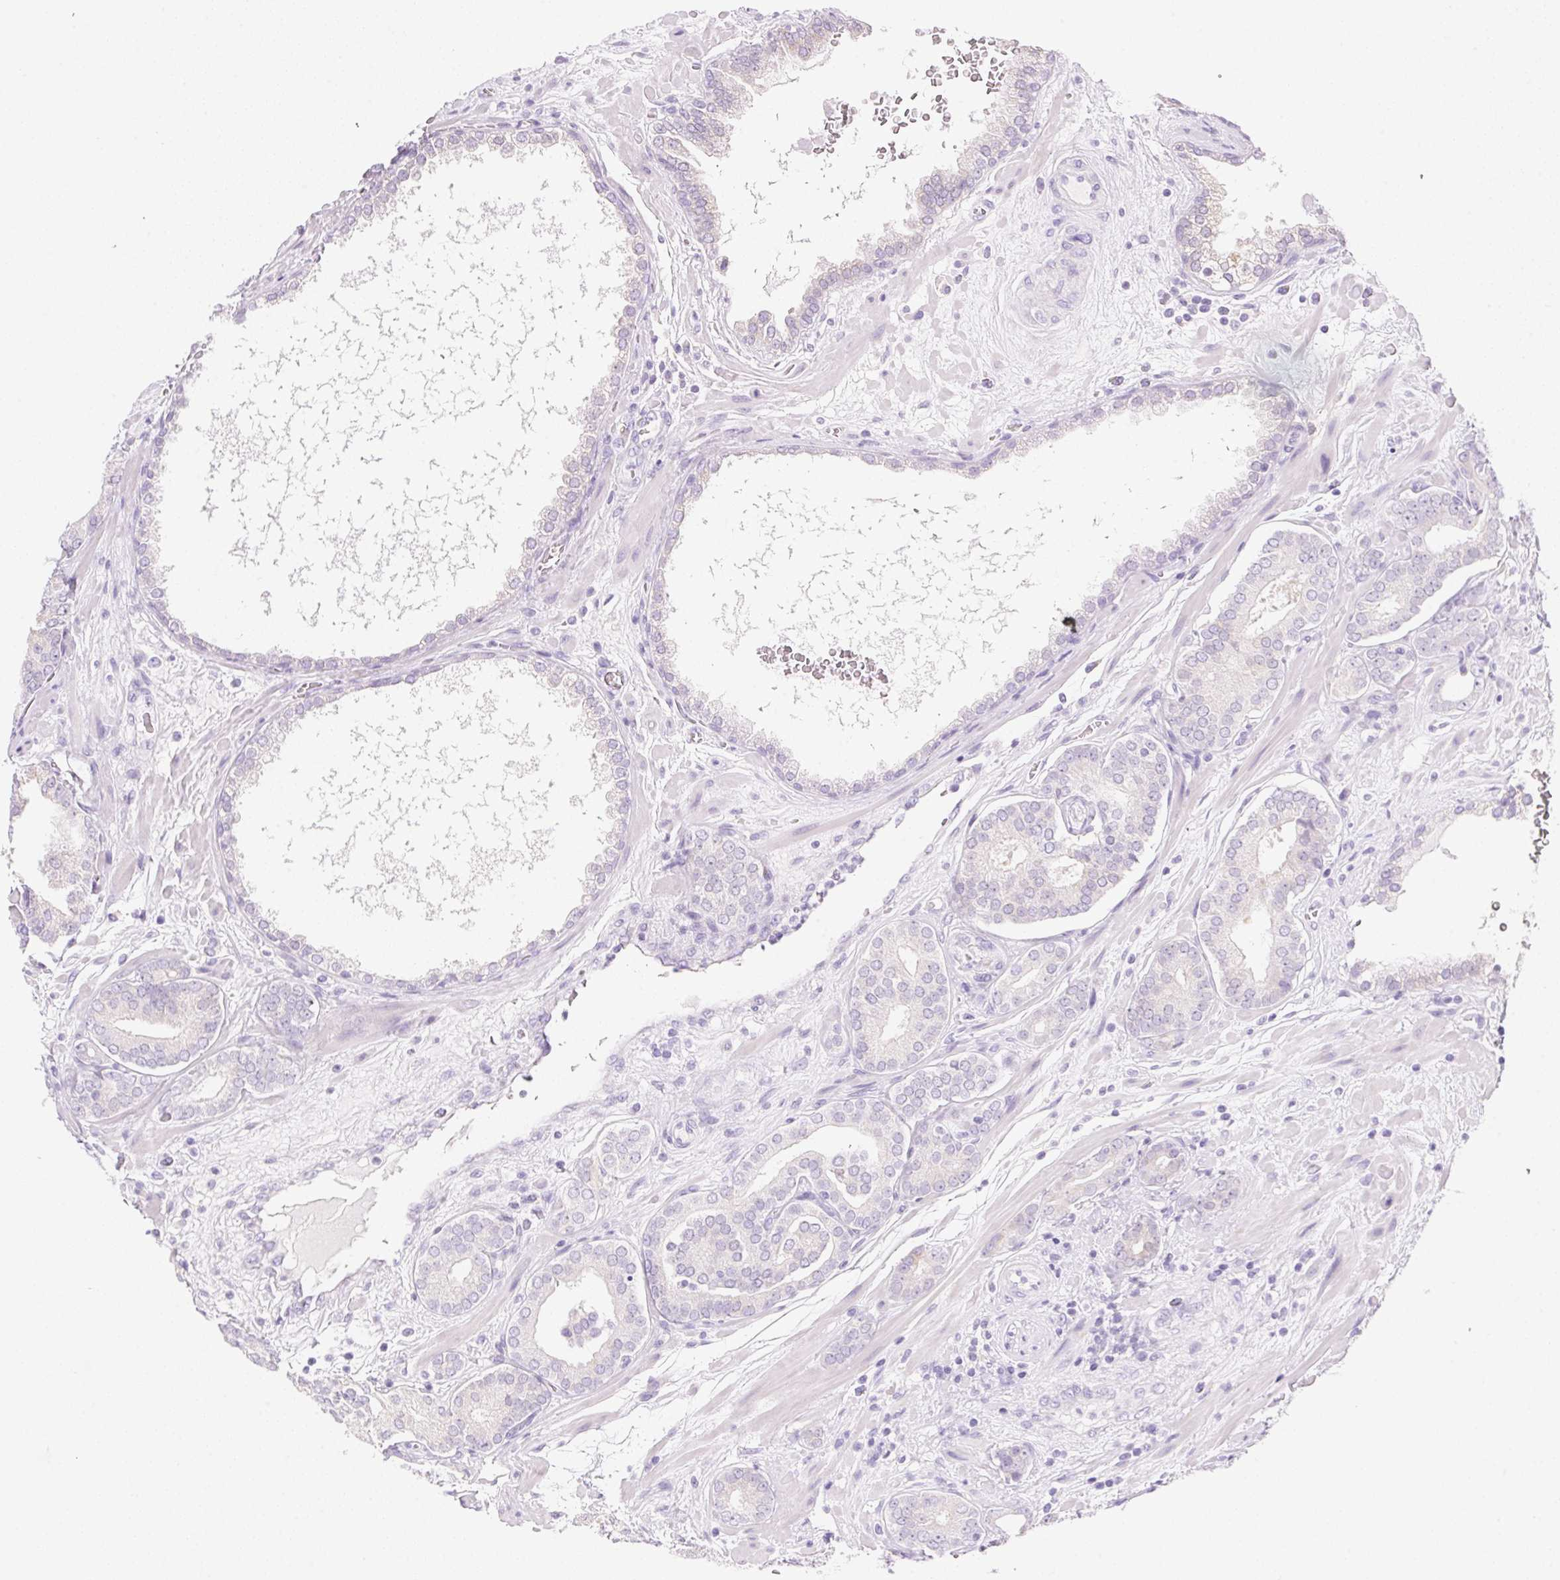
{"staining": {"intensity": "negative", "quantity": "none", "location": "none"}, "tissue": "prostate cancer", "cell_type": "Tumor cells", "image_type": "cancer", "snomed": [{"axis": "morphology", "description": "Adenocarcinoma, High grade"}, {"axis": "topography", "description": "Prostate"}], "caption": "A histopathology image of human prostate cancer is negative for staining in tumor cells.", "gene": "DHCR24", "patient": {"sex": "male", "age": 66}}